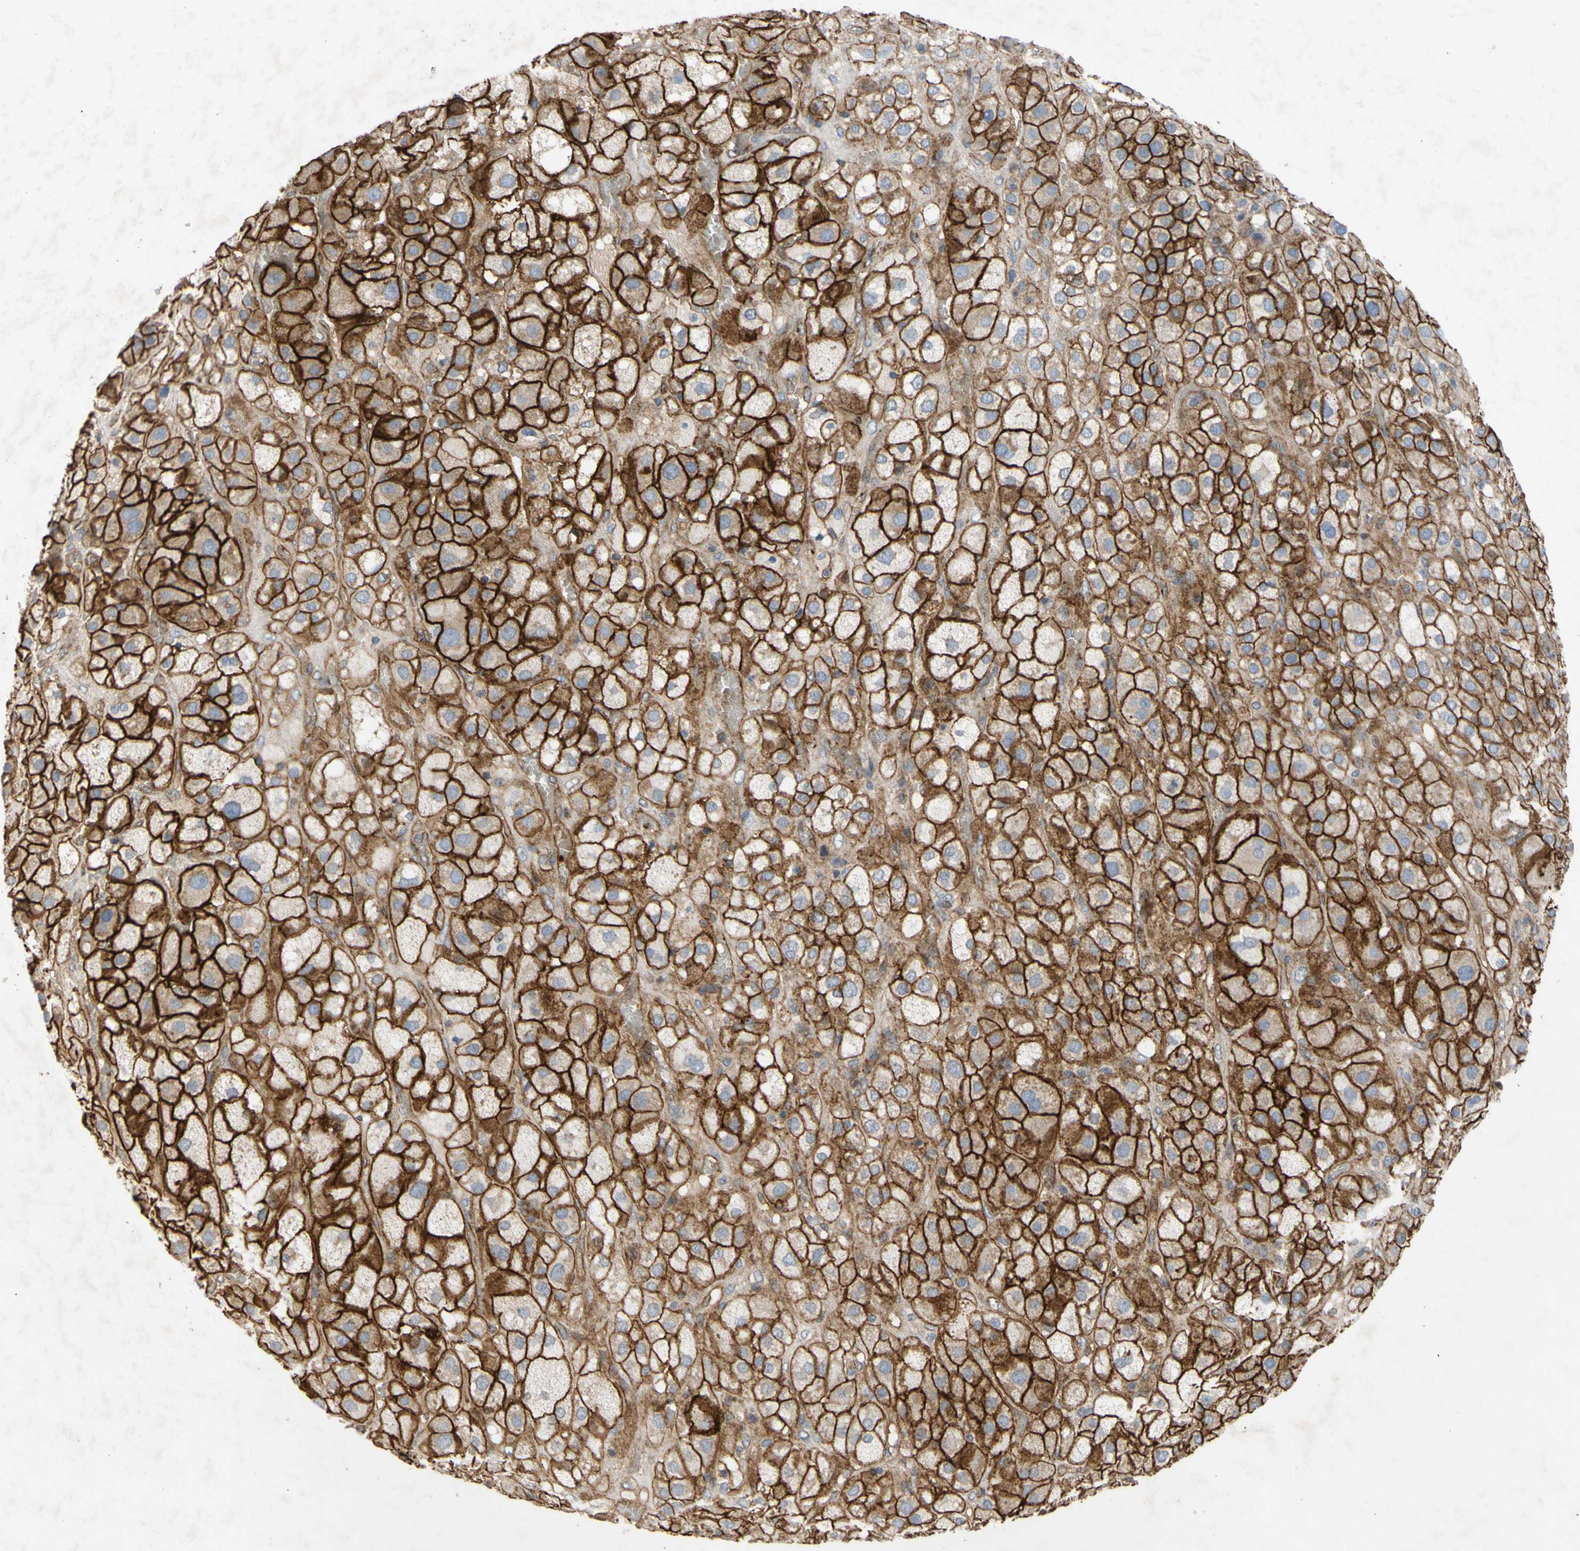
{"staining": {"intensity": "strong", "quantity": ">75%", "location": "cytoplasmic/membranous"}, "tissue": "adrenal gland", "cell_type": "Glandular cells", "image_type": "normal", "snomed": [{"axis": "morphology", "description": "Normal tissue, NOS"}, {"axis": "topography", "description": "Adrenal gland"}], "caption": "Brown immunohistochemical staining in normal adrenal gland shows strong cytoplasmic/membranous expression in approximately >75% of glandular cells.", "gene": "ATP2A3", "patient": {"sex": "female", "age": 47}}